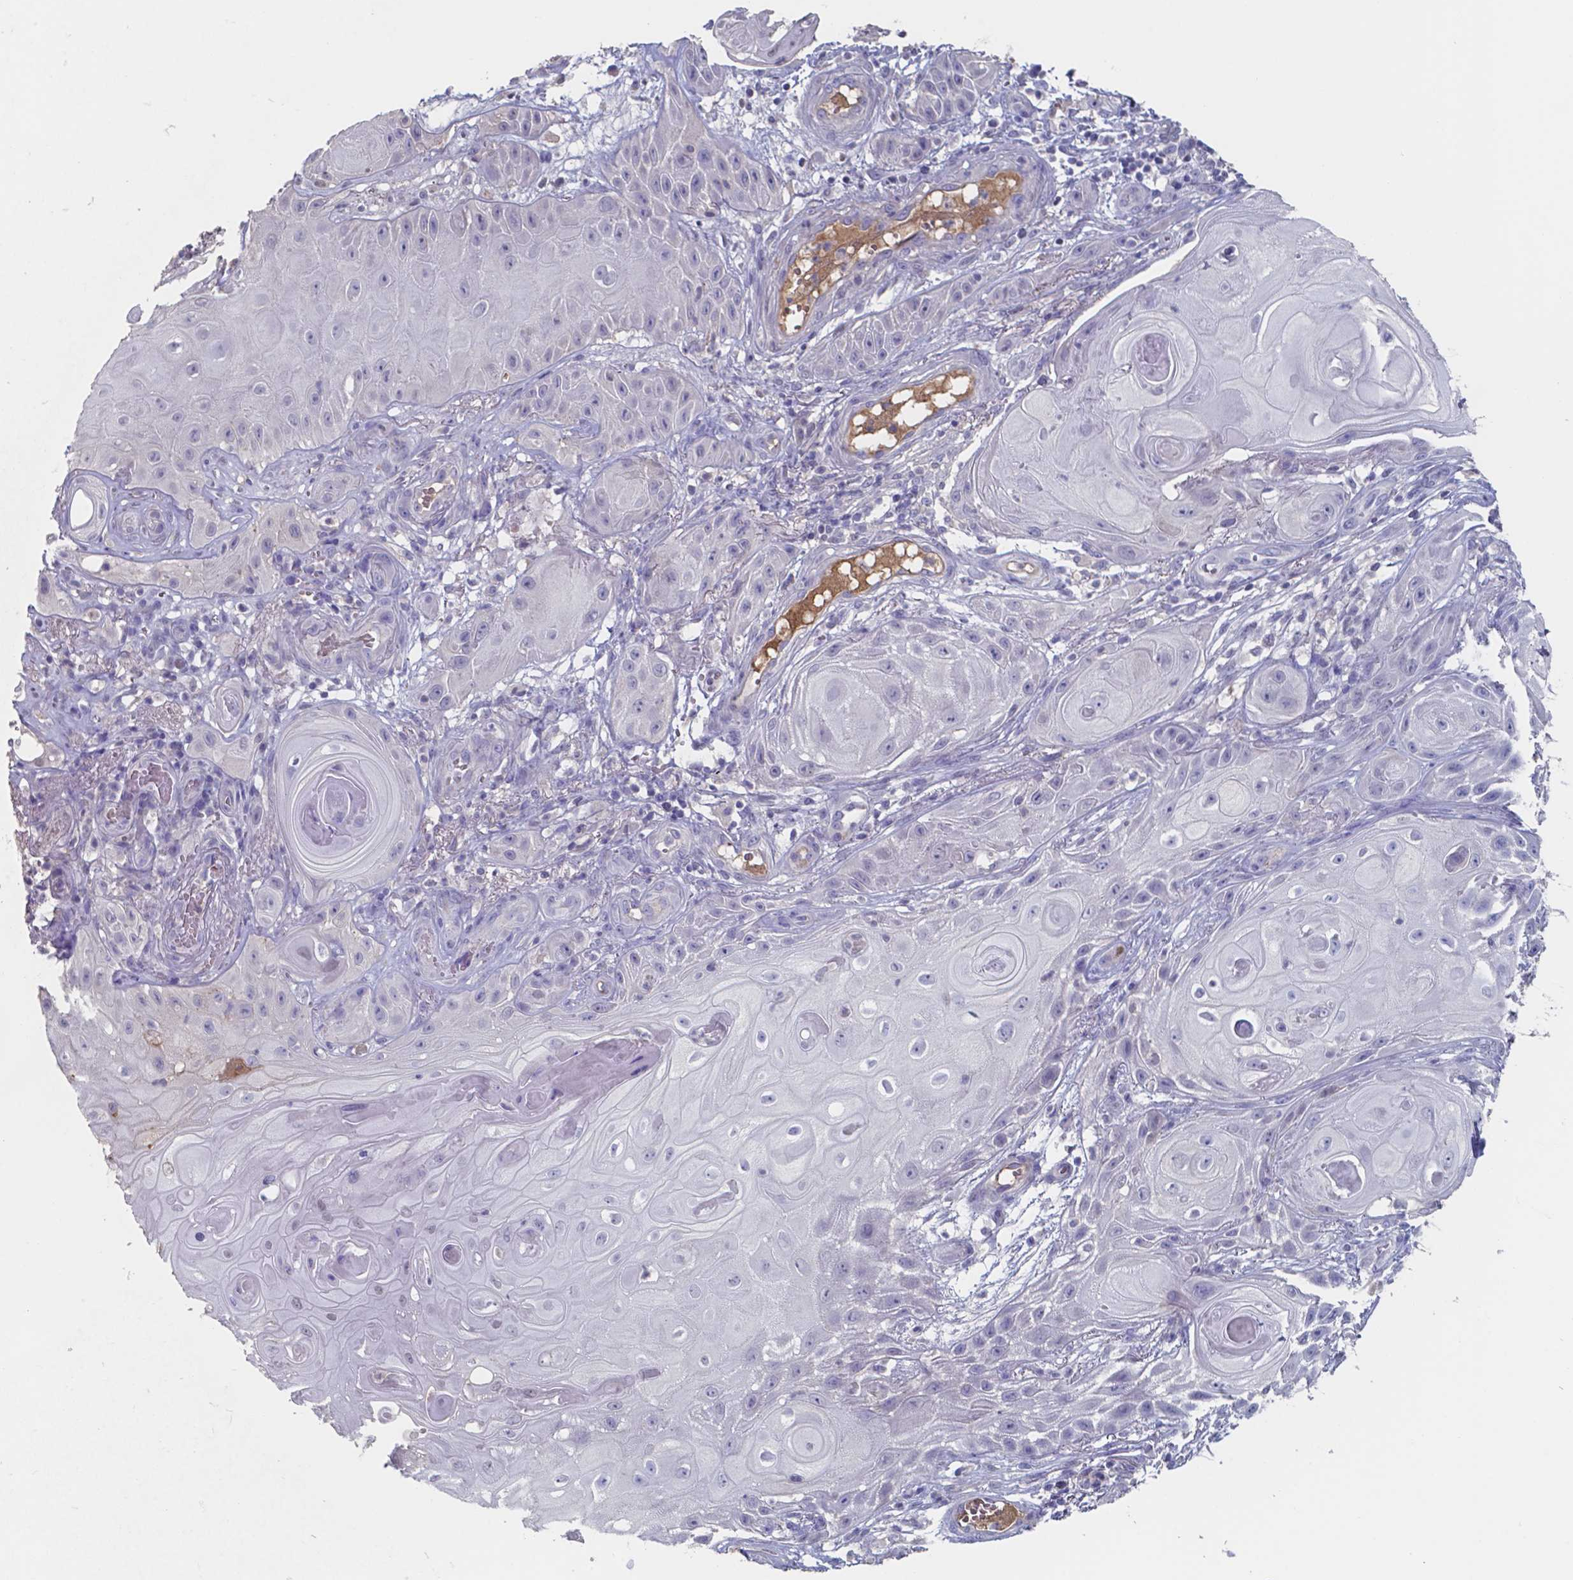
{"staining": {"intensity": "negative", "quantity": "none", "location": "none"}, "tissue": "skin cancer", "cell_type": "Tumor cells", "image_type": "cancer", "snomed": [{"axis": "morphology", "description": "Squamous cell carcinoma, NOS"}, {"axis": "topography", "description": "Skin"}], "caption": "This is a micrograph of immunohistochemistry (IHC) staining of skin cancer (squamous cell carcinoma), which shows no staining in tumor cells. Nuclei are stained in blue.", "gene": "BTBD17", "patient": {"sex": "male", "age": 62}}